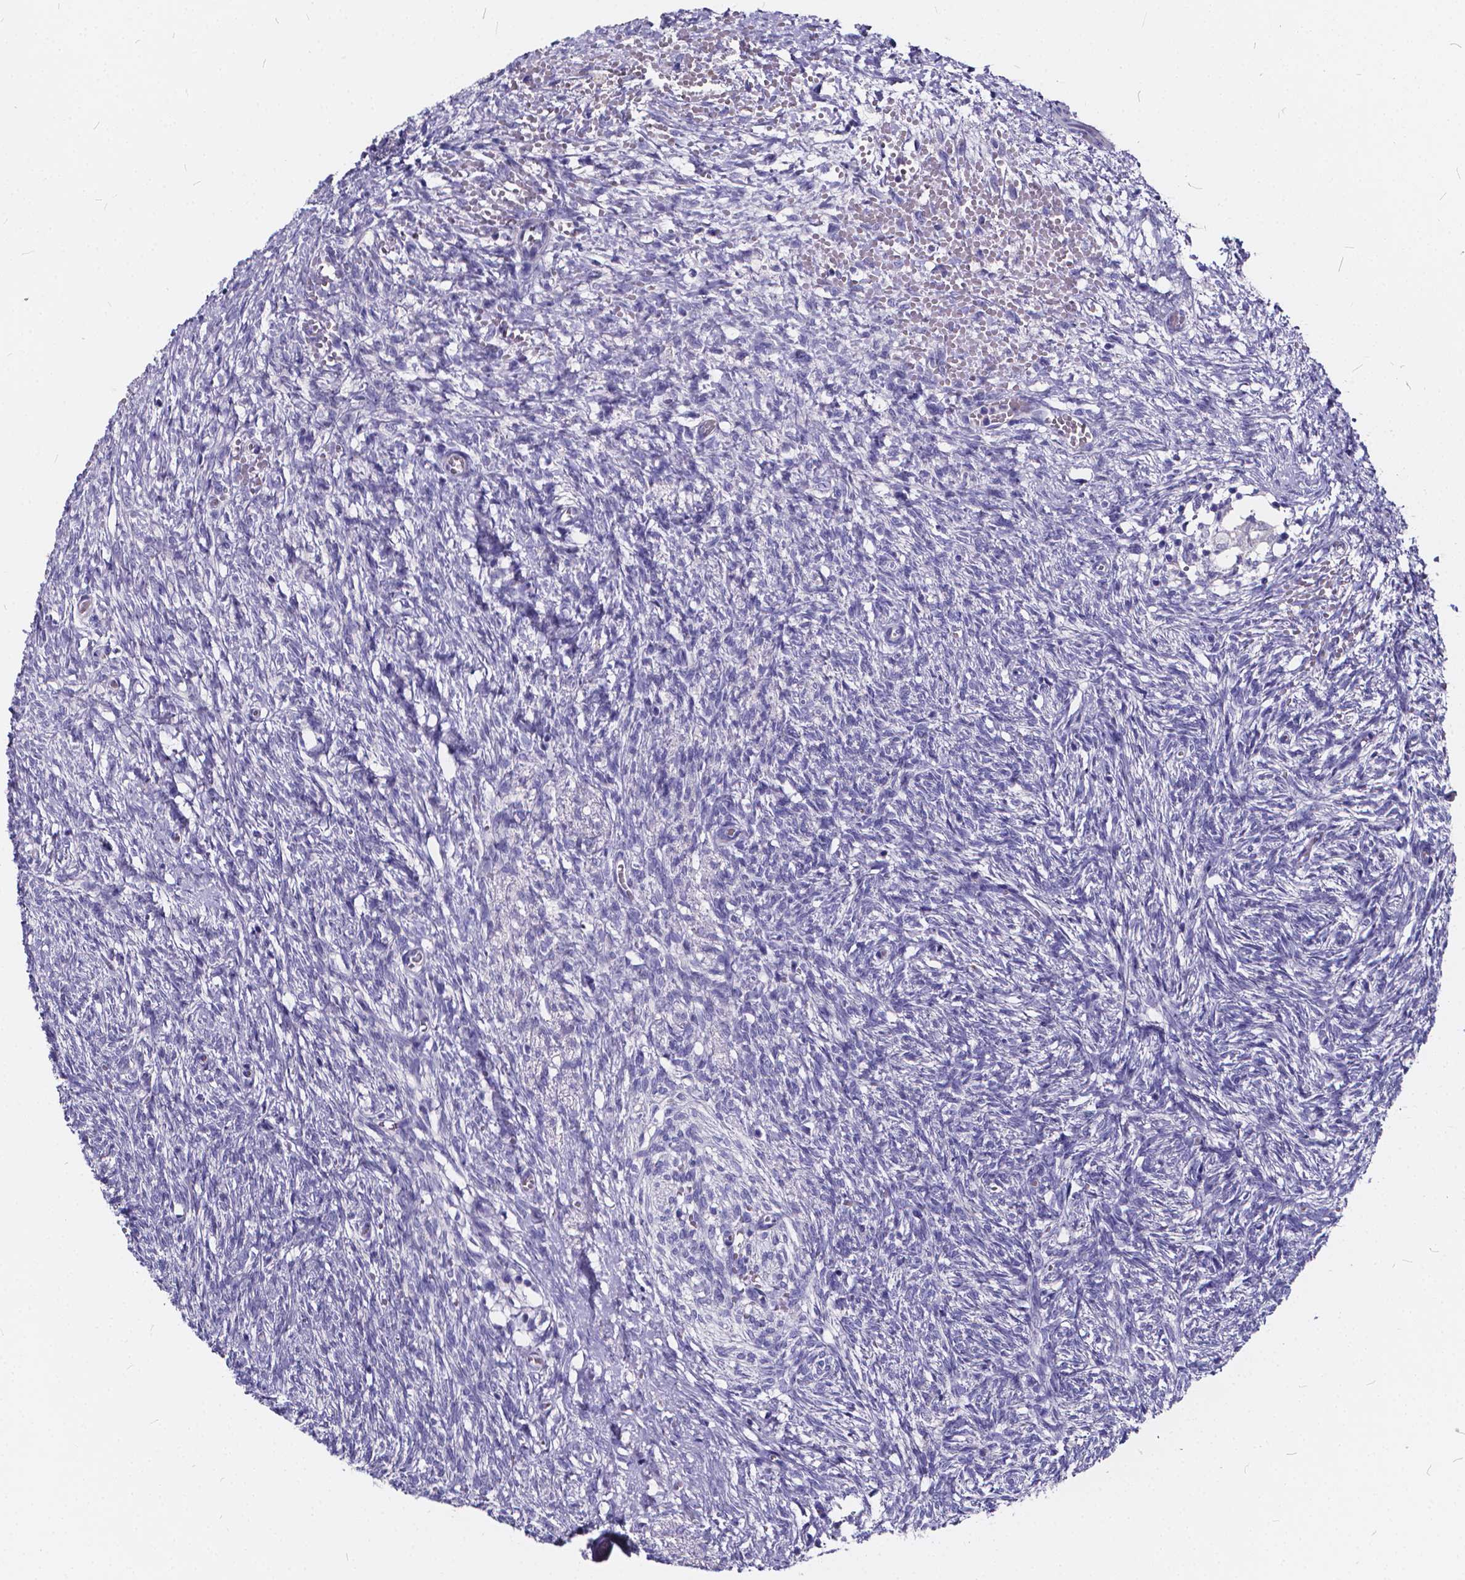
{"staining": {"intensity": "negative", "quantity": "none", "location": "none"}, "tissue": "ovary", "cell_type": "Ovarian stroma cells", "image_type": "normal", "snomed": [{"axis": "morphology", "description": "Normal tissue, NOS"}, {"axis": "topography", "description": "Ovary"}], "caption": "A micrograph of ovary stained for a protein demonstrates no brown staining in ovarian stroma cells.", "gene": "SPEF2", "patient": {"sex": "female", "age": 46}}